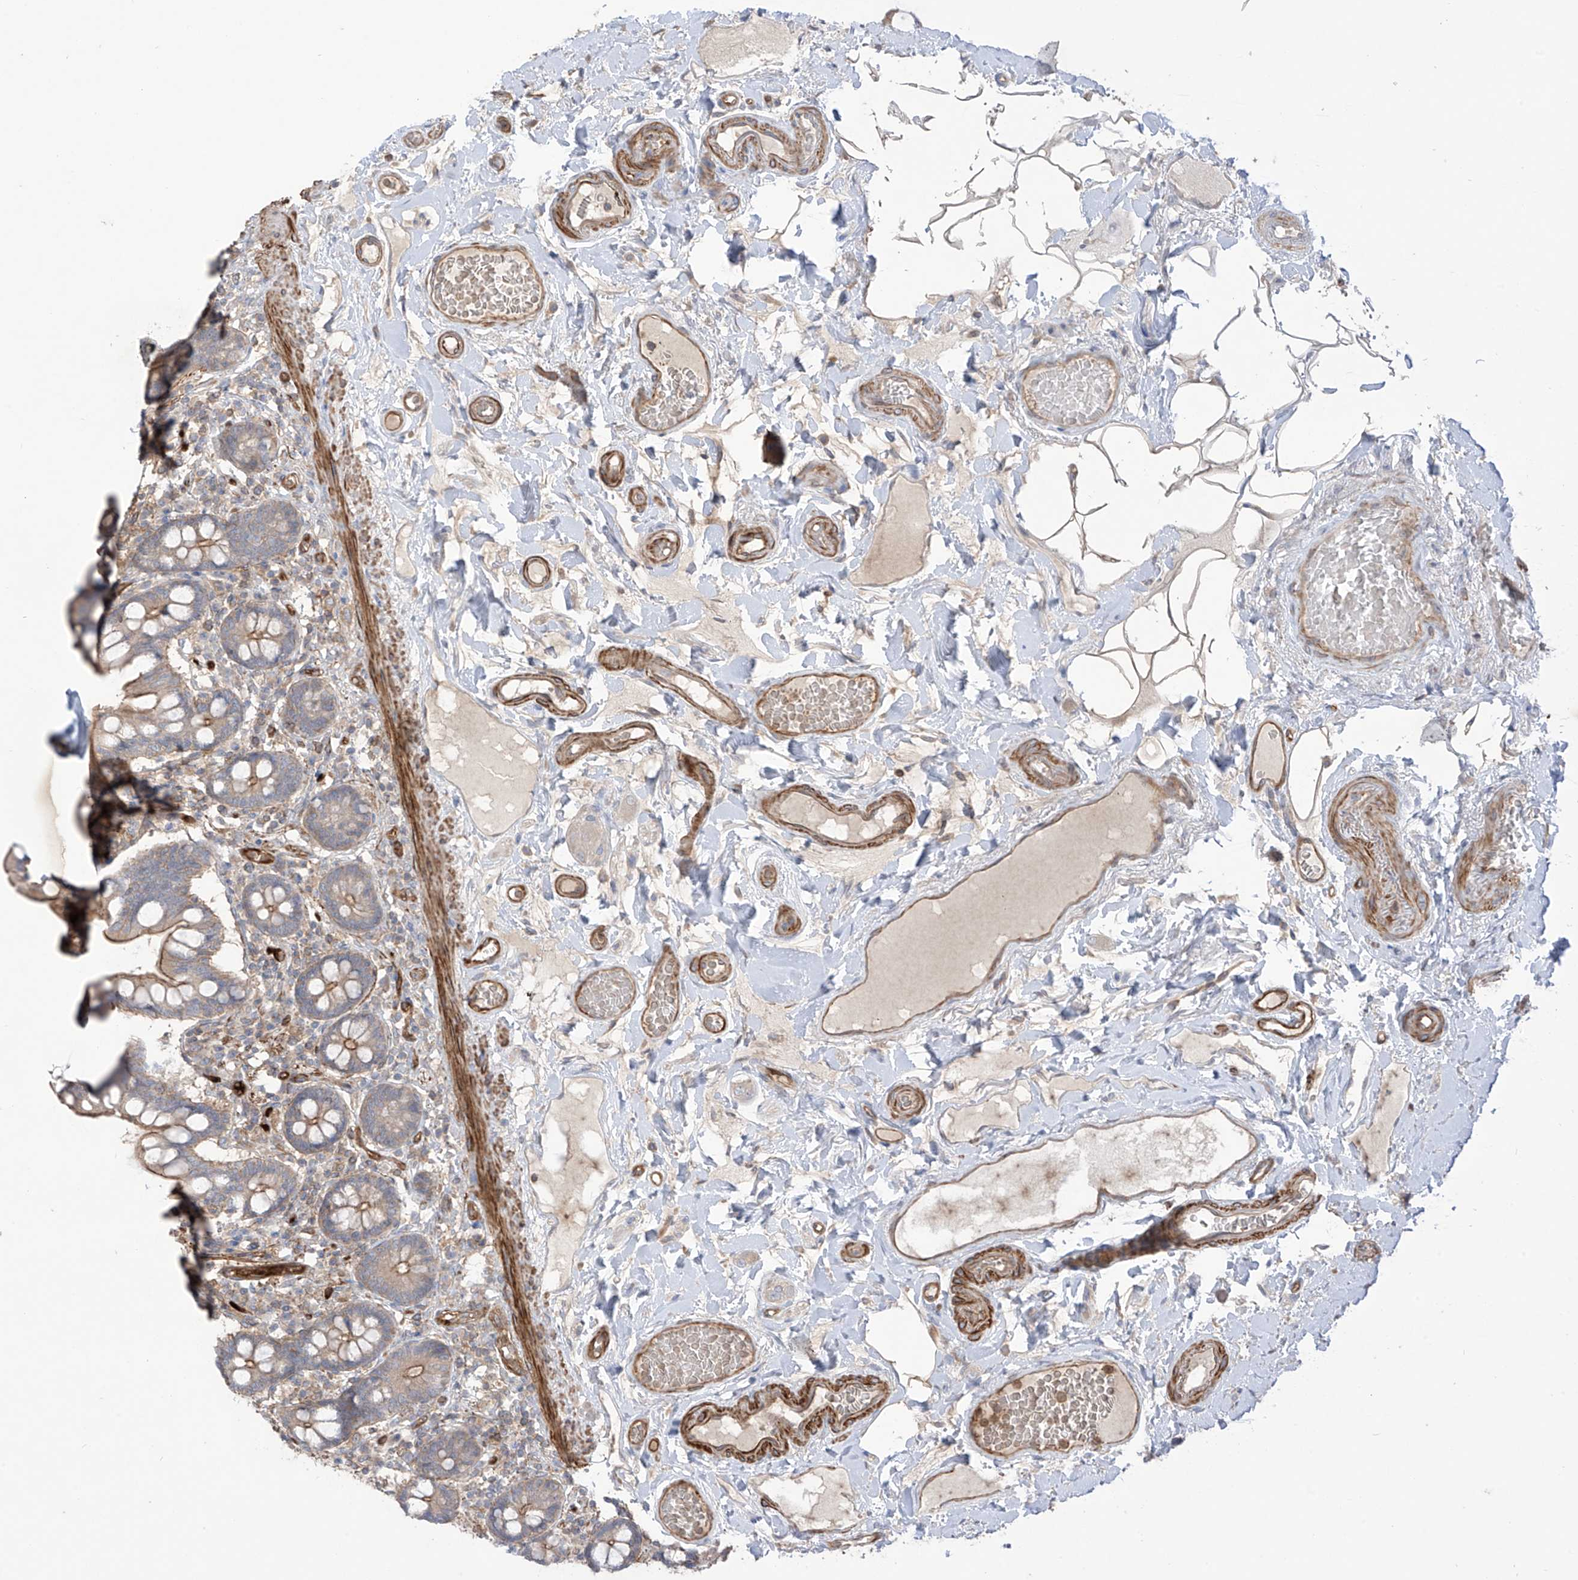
{"staining": {"intensity": "moderate", "quantity": "<25%", "location": "cytoplasmic/membranous"}, "tissue": "small intestine", "cell_type": "Glandular cells", "image_type": "normal", "snomed": [{"axis": "morphology", "description": "Normal tissue, NOS"}, {"axis": "topography", "description": "Small intestine"}], "caption": "Small intestine stained with a brown dye demonstrates moderate cytoplasmic/membranous positive expression in about <25% of glandular cells.", "gene": "TRMU", "patient": {"sex": "female", "age": 64}}